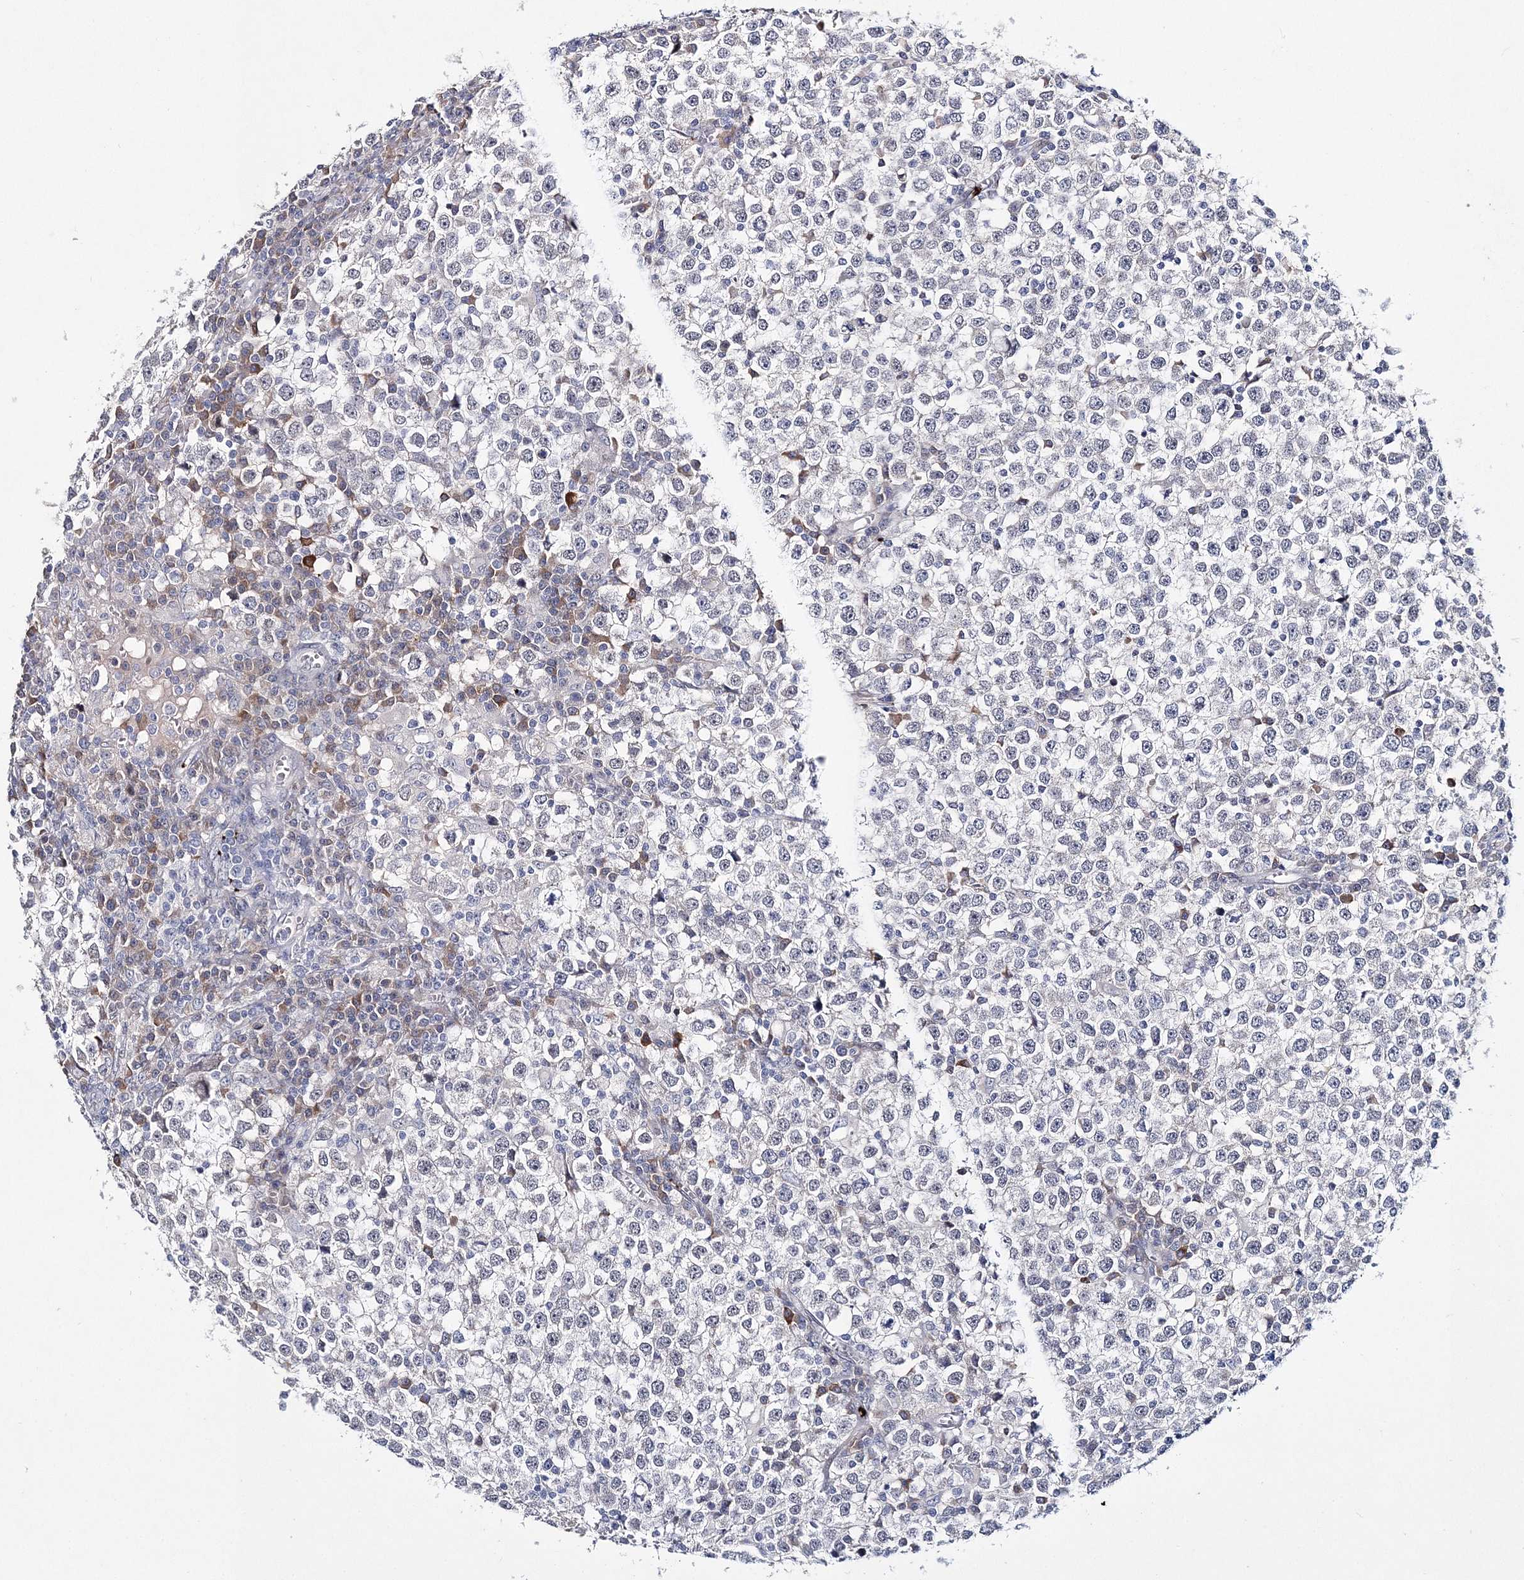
{"staining": {"intensity": "negative", "quantity": "none", "location": "none"}, "tissue": "testis cancer", "cell_type": "Tumor cells", "image_type": "cancer", "snomed": [{"axis": "morphology", "description": "Seminoma, NOS"}, {"axis": "topography", "description": "Testis"}], "caption": "There is no significant positivity in tumor cells of testis cancer (seminoma). (Brightfield microscopy of DAB immunohistochemistry at high magnification).", "gene": "MYOZ2", "patient": {"sex": "male", "age": 65}}